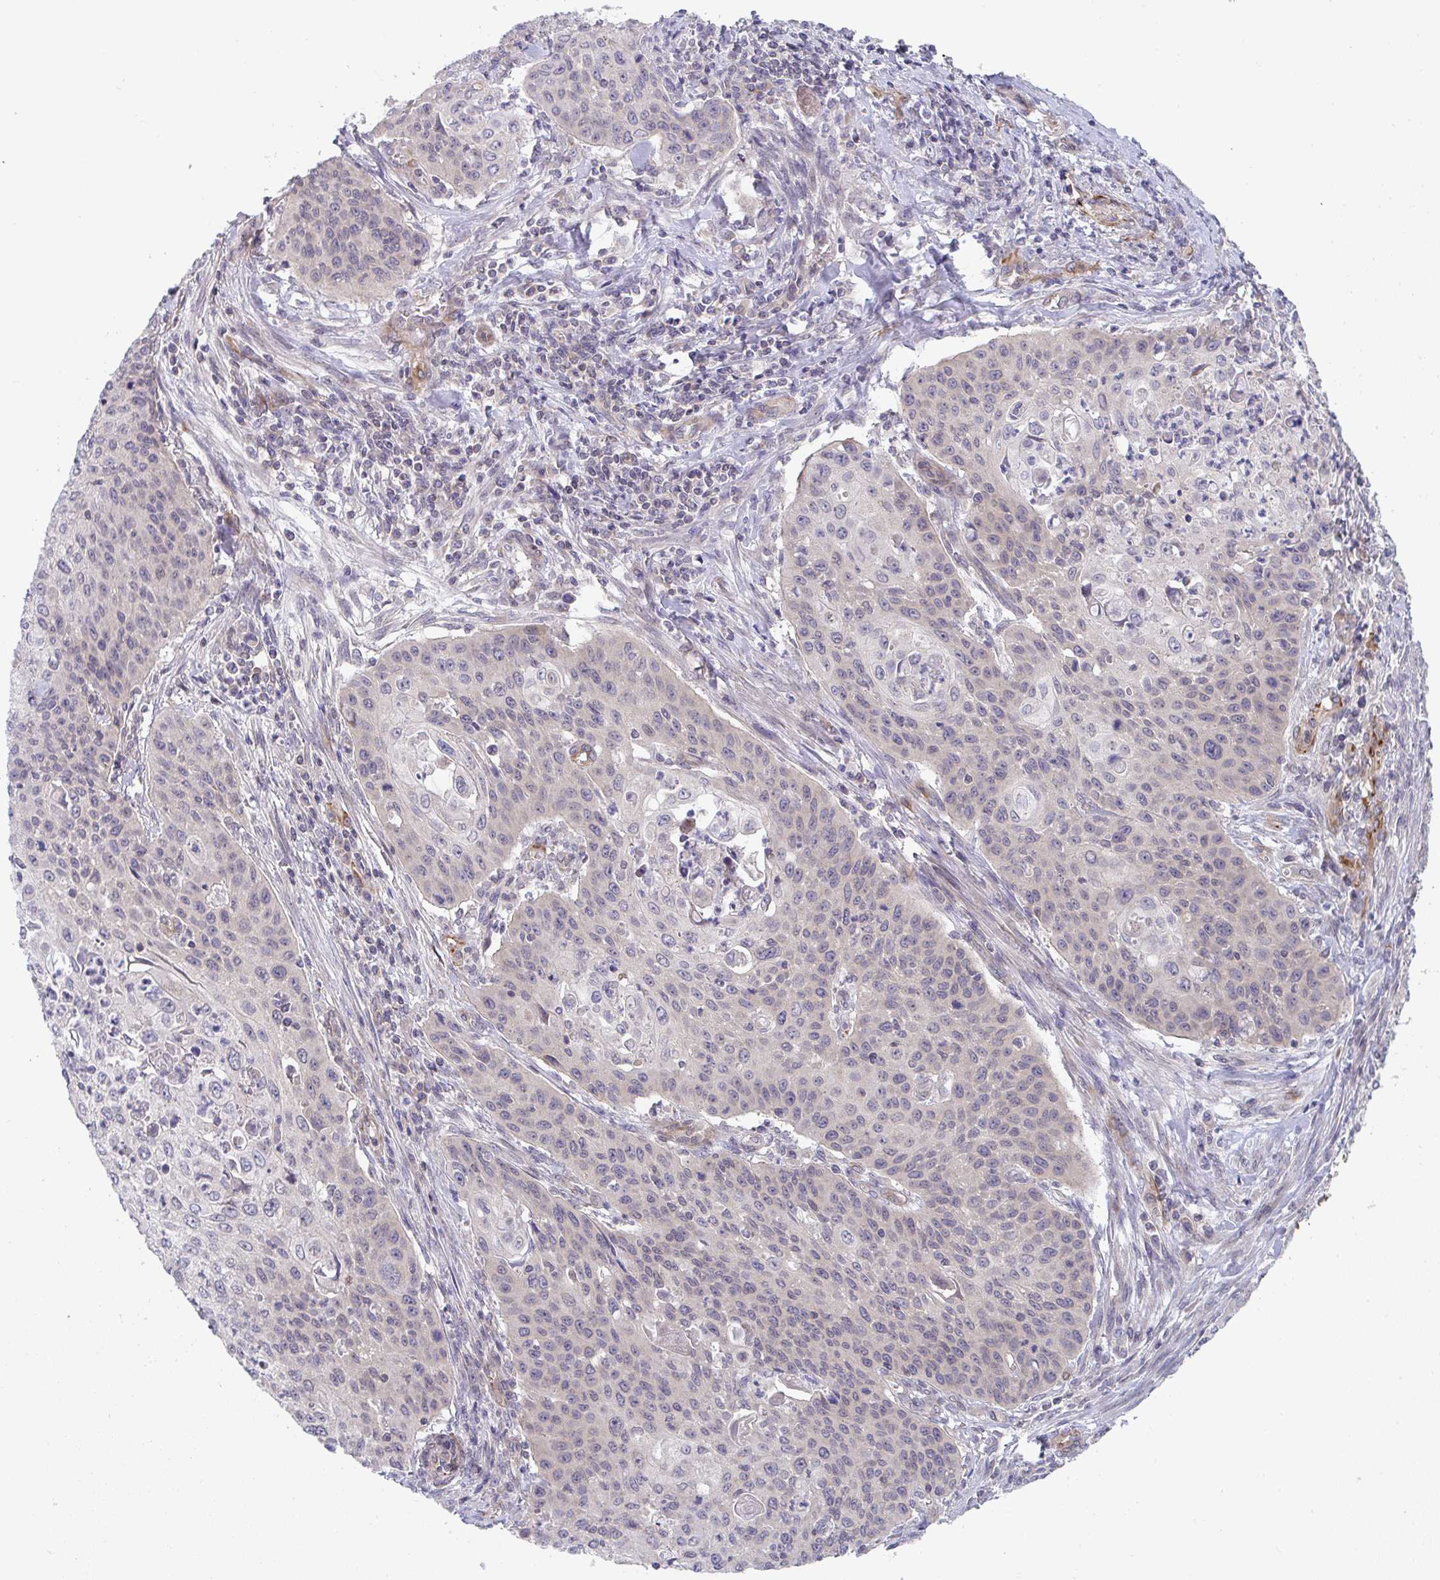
{"staining": {"intensity": "weak", "quantity": "<25%", "location": "cytoplasmic/membranous"}, "tissue": "cervical cancer", "cell_type": "Tumor cells", "image_type": "cancer", "snomed": [{"axis": "morphology", "description": "Squamous cell carcinoma, NOS"}, {"axis": "topography", "description": "Cervix"}], "caption": "Immunohistochemical staining of squamous cell carcinoma (cervical) reveals no significant expression in tumor cells.", "gene": "EIF1AD", "patient": {"sex": "female", "age": 65}}